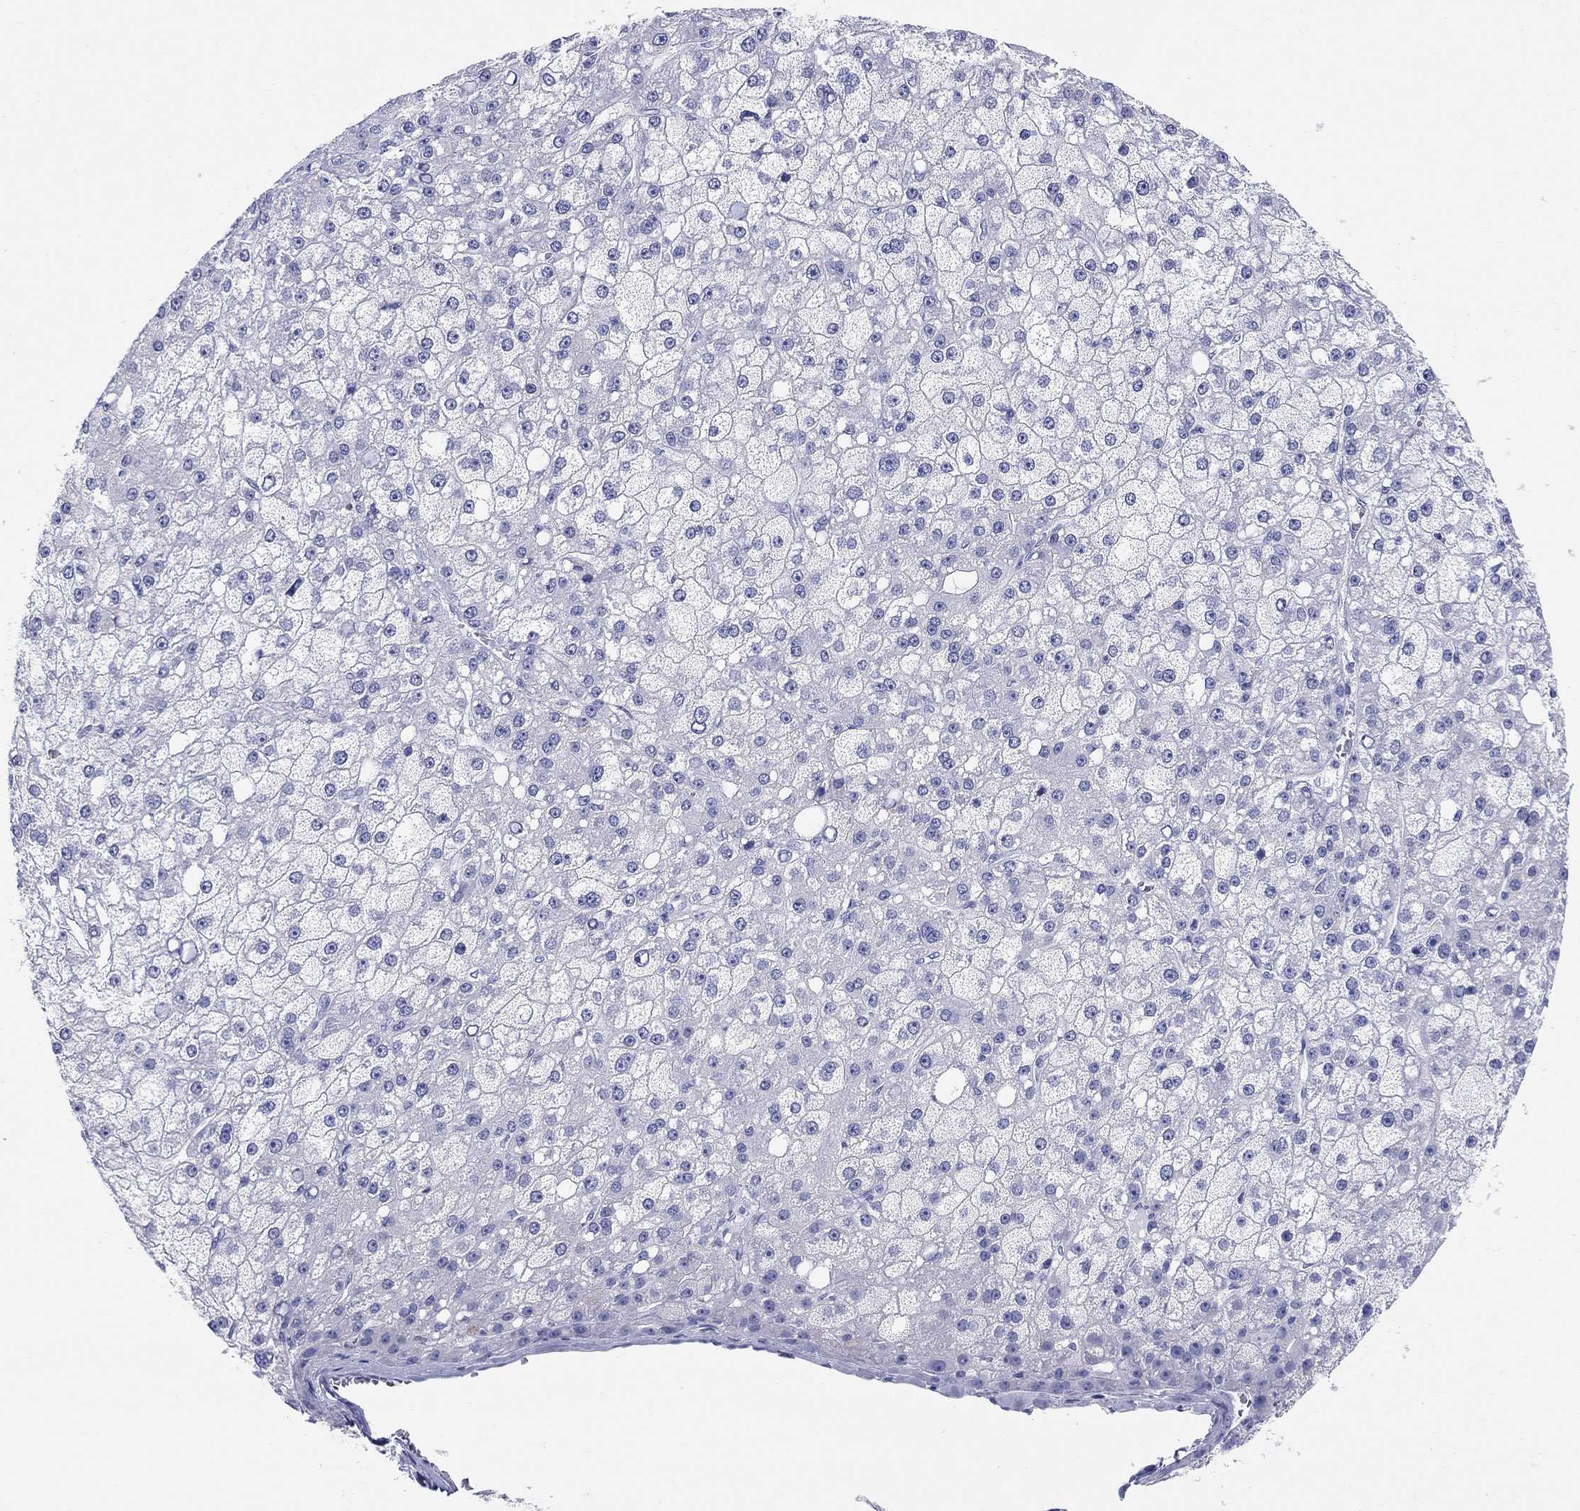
{"staining": {"intensity": "negative", "quantity": "none", "location": "none"}, "tissue": "liver cancer", "cell_type": "Tumor cells", "image_type": "cancer", "snomed": [{"axis": "morphology", "description": "Carcinoma, Hepatocellular, NOS"}, {"axis": "topography", "description": "Liver"}], "caption": "Immunohistochemistry photomicrograph of neoplastic tissue: liver cancer (hepatocellular carcinoma) stained with DAB (3,3'-diaminobenzidine) displays no significant protein staining in tumor cells. (Brightfield microscopy of DAB (3,3'-diaminobenzidine) immunohistochemistry at high magnification).", "gene": "LAMP5", "patient": {"sex": "male", "age": 67}}